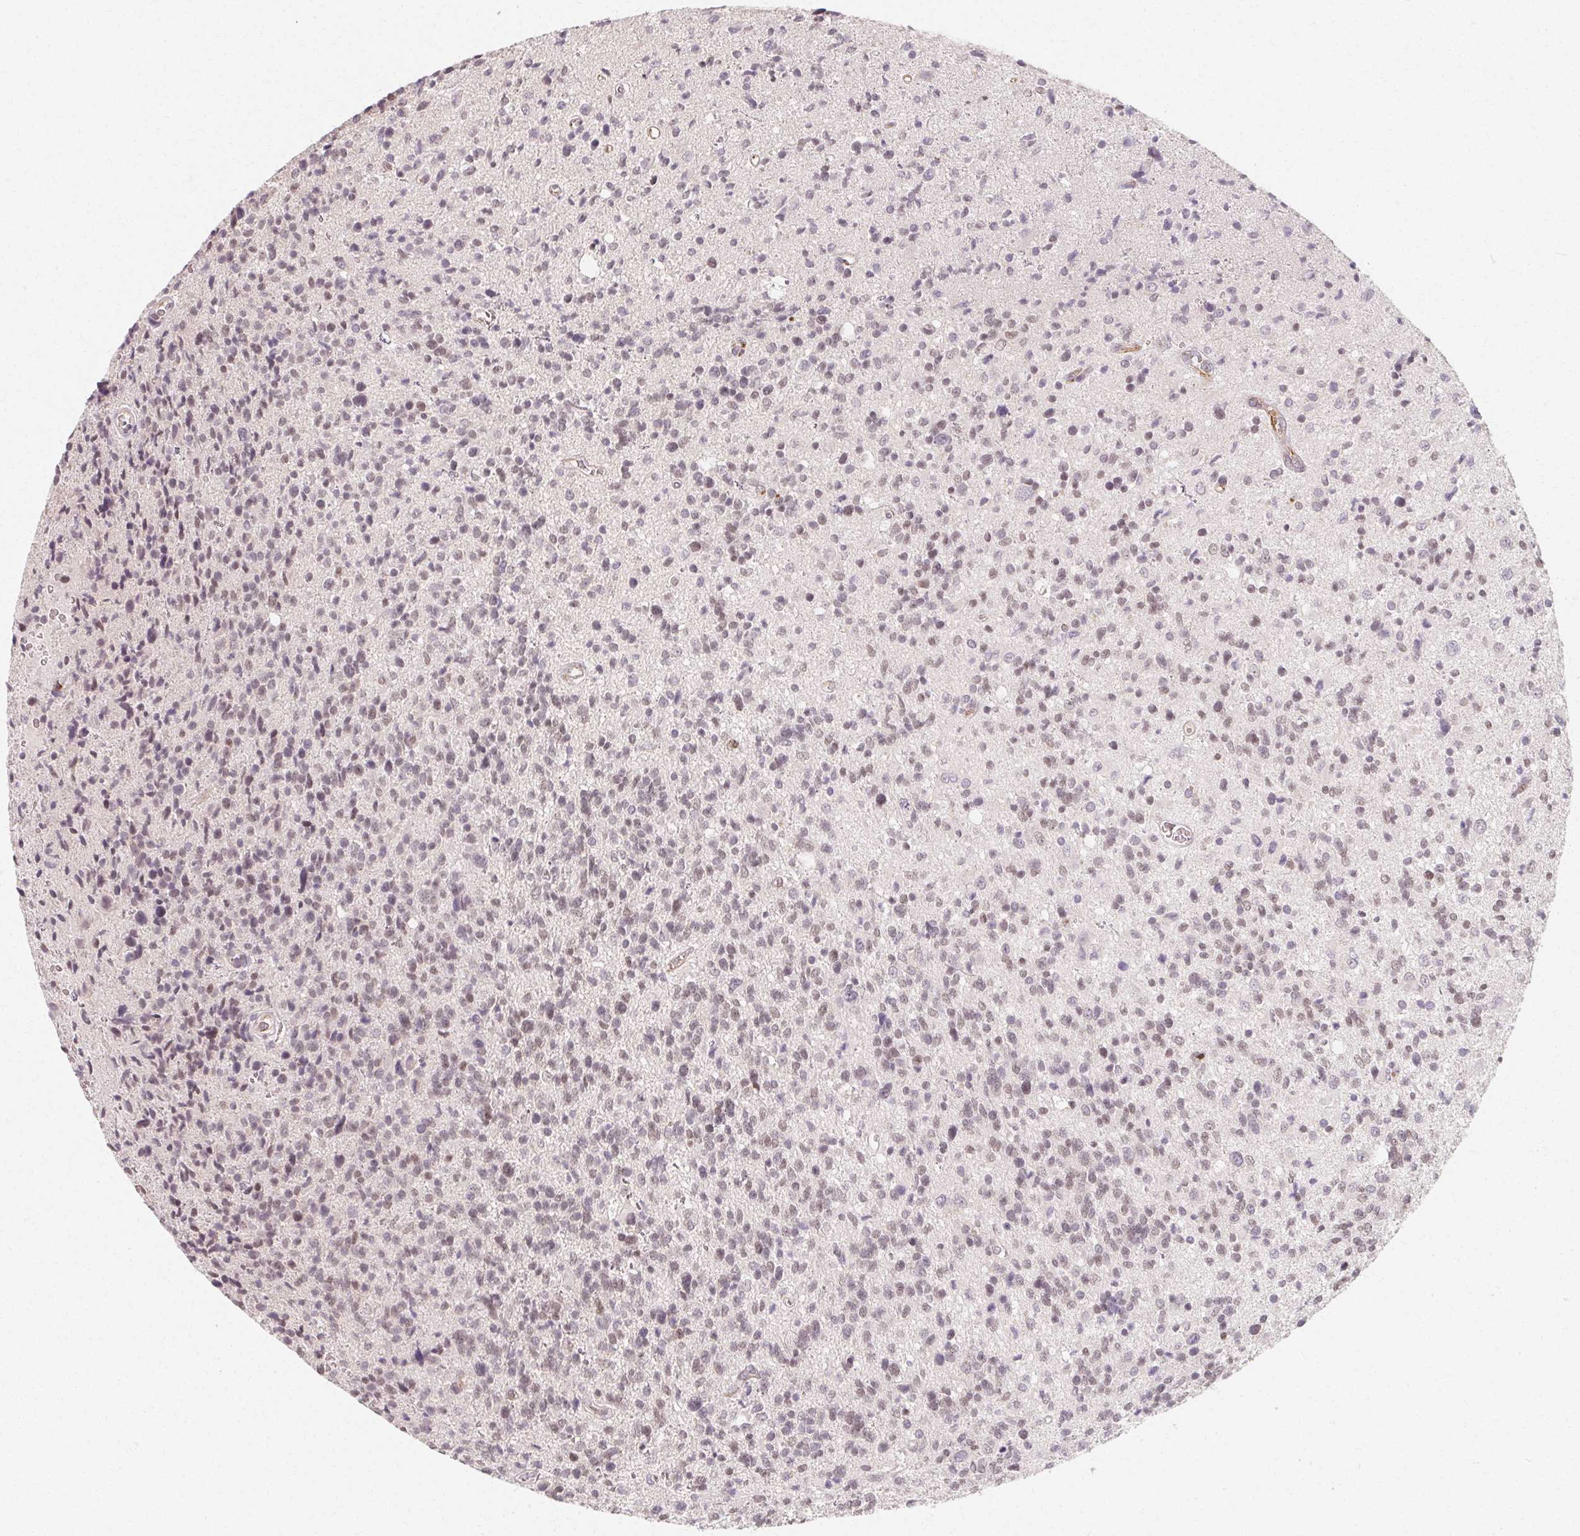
{"staining": {"intensity": "negative", "quantity": "none", "location": "none"}, "tissue": "glioma", "cell_type": "Tumor cells", "image_type": "cancer", "snomed": [{"axis": "morphology", "description": "Glioma, malignant, High grade"}, {"axis": "topography", "description": "Brain"}], "caption": "Protein analysis of malignant glioma (high-grade) shows no significant positivity in tumor cells. The staining was performed using DAB (3,3'-diaminobenzidine) to visualize the protein expression in brown, while the nuclei were stained in blue with hematoxylin (Magnification: 20x).", "gene": "CLCNKB", "patient": {"sex": "male", "age": 29}}